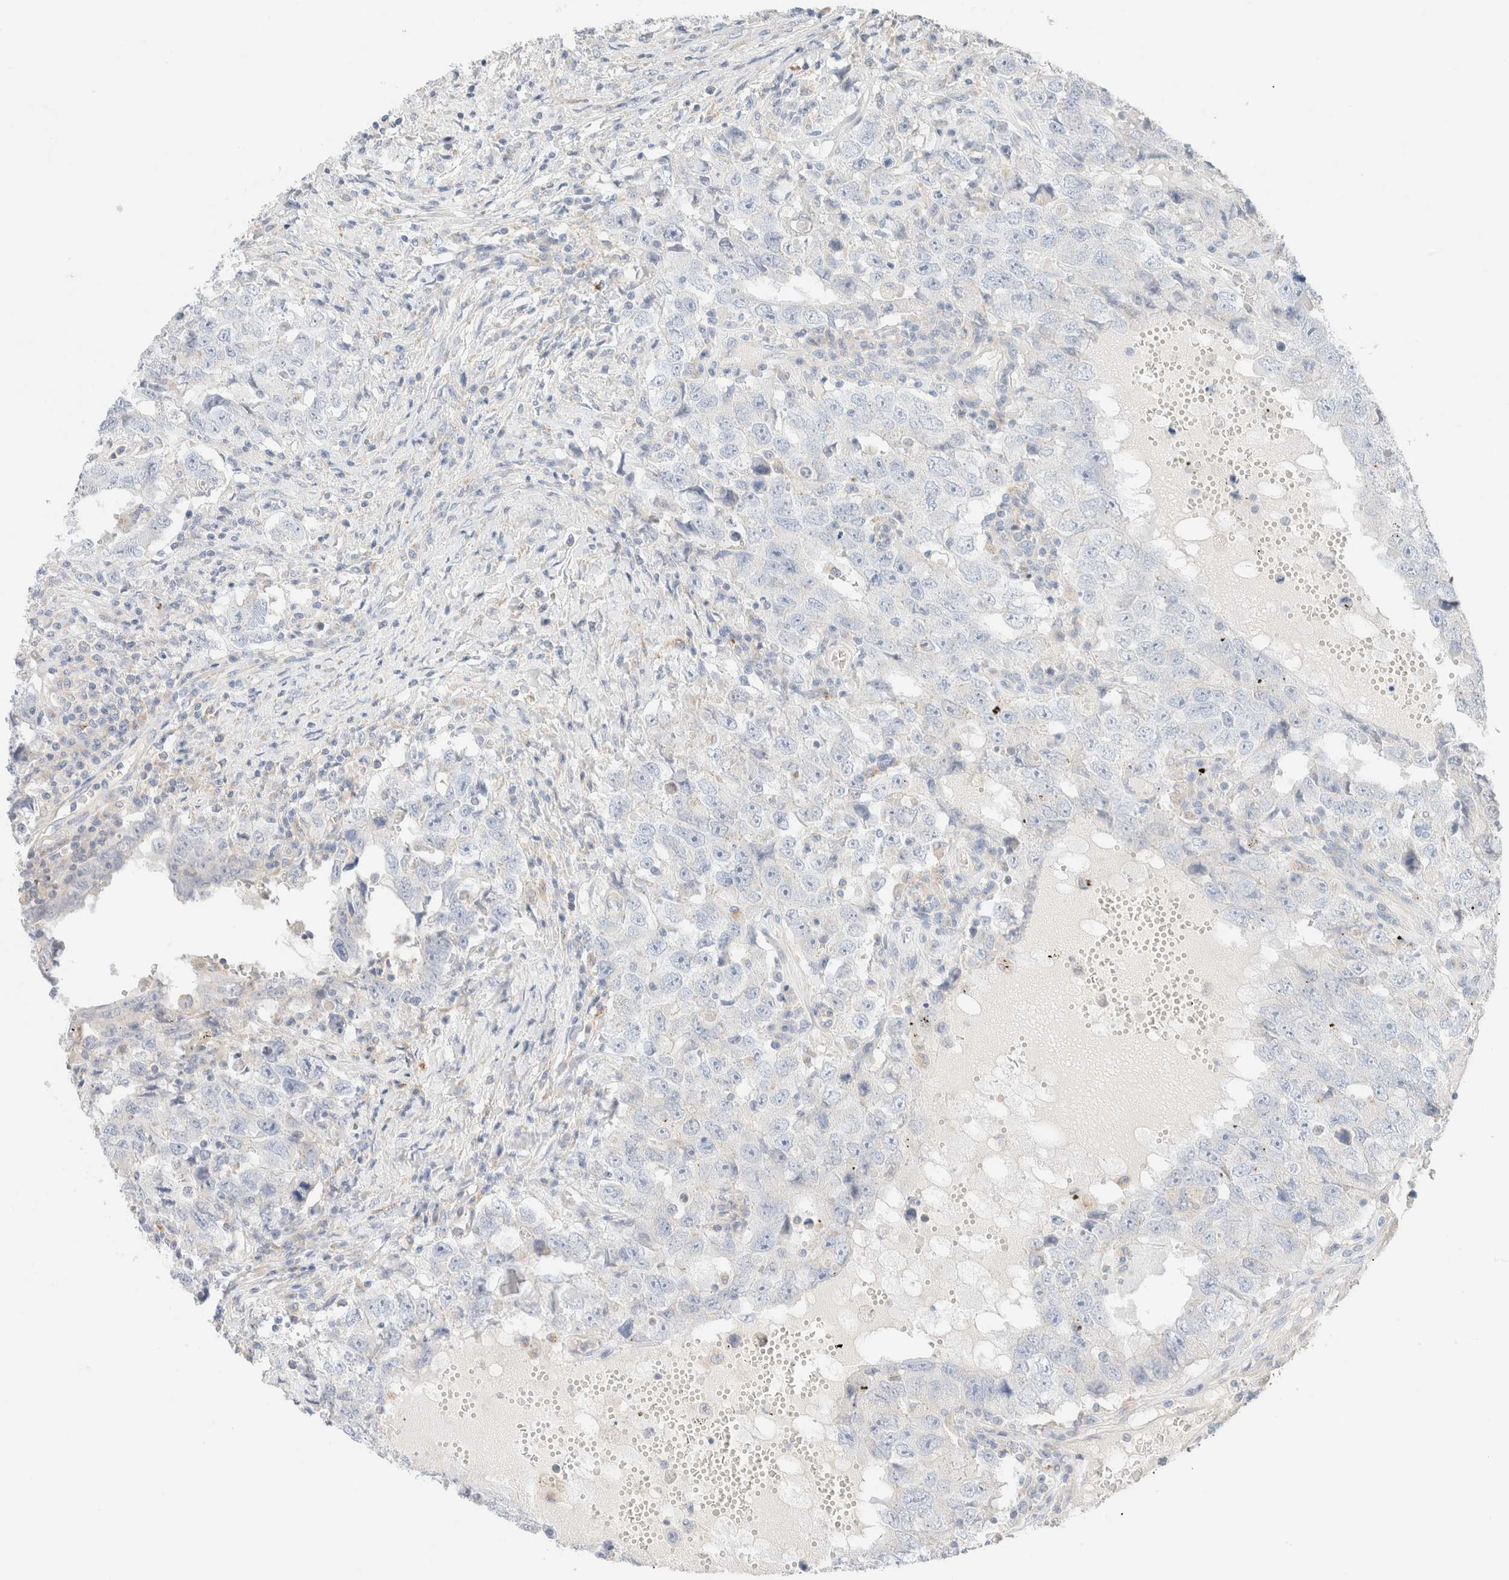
{"staining": {"intensity": "negative", "quantity": "none", "location": "none"}, "tissue": "testis cancer", "cell_type": "Tumor cells", "image_type": "cancer", "snomed": [{"axis": "morphology", "description": "Carcinoma, Embryonal, NOS"}, {"axis": "topography", "description": "Testis"}], "caption": "DAB (3,3'-diaminobenzidine) immunohistochemical staining of human embryonal carcinoma (testis) reveals no significant staining in tumor cells.", "gene": "SARM1", "patient": {"sex": "male", "age": 26}}